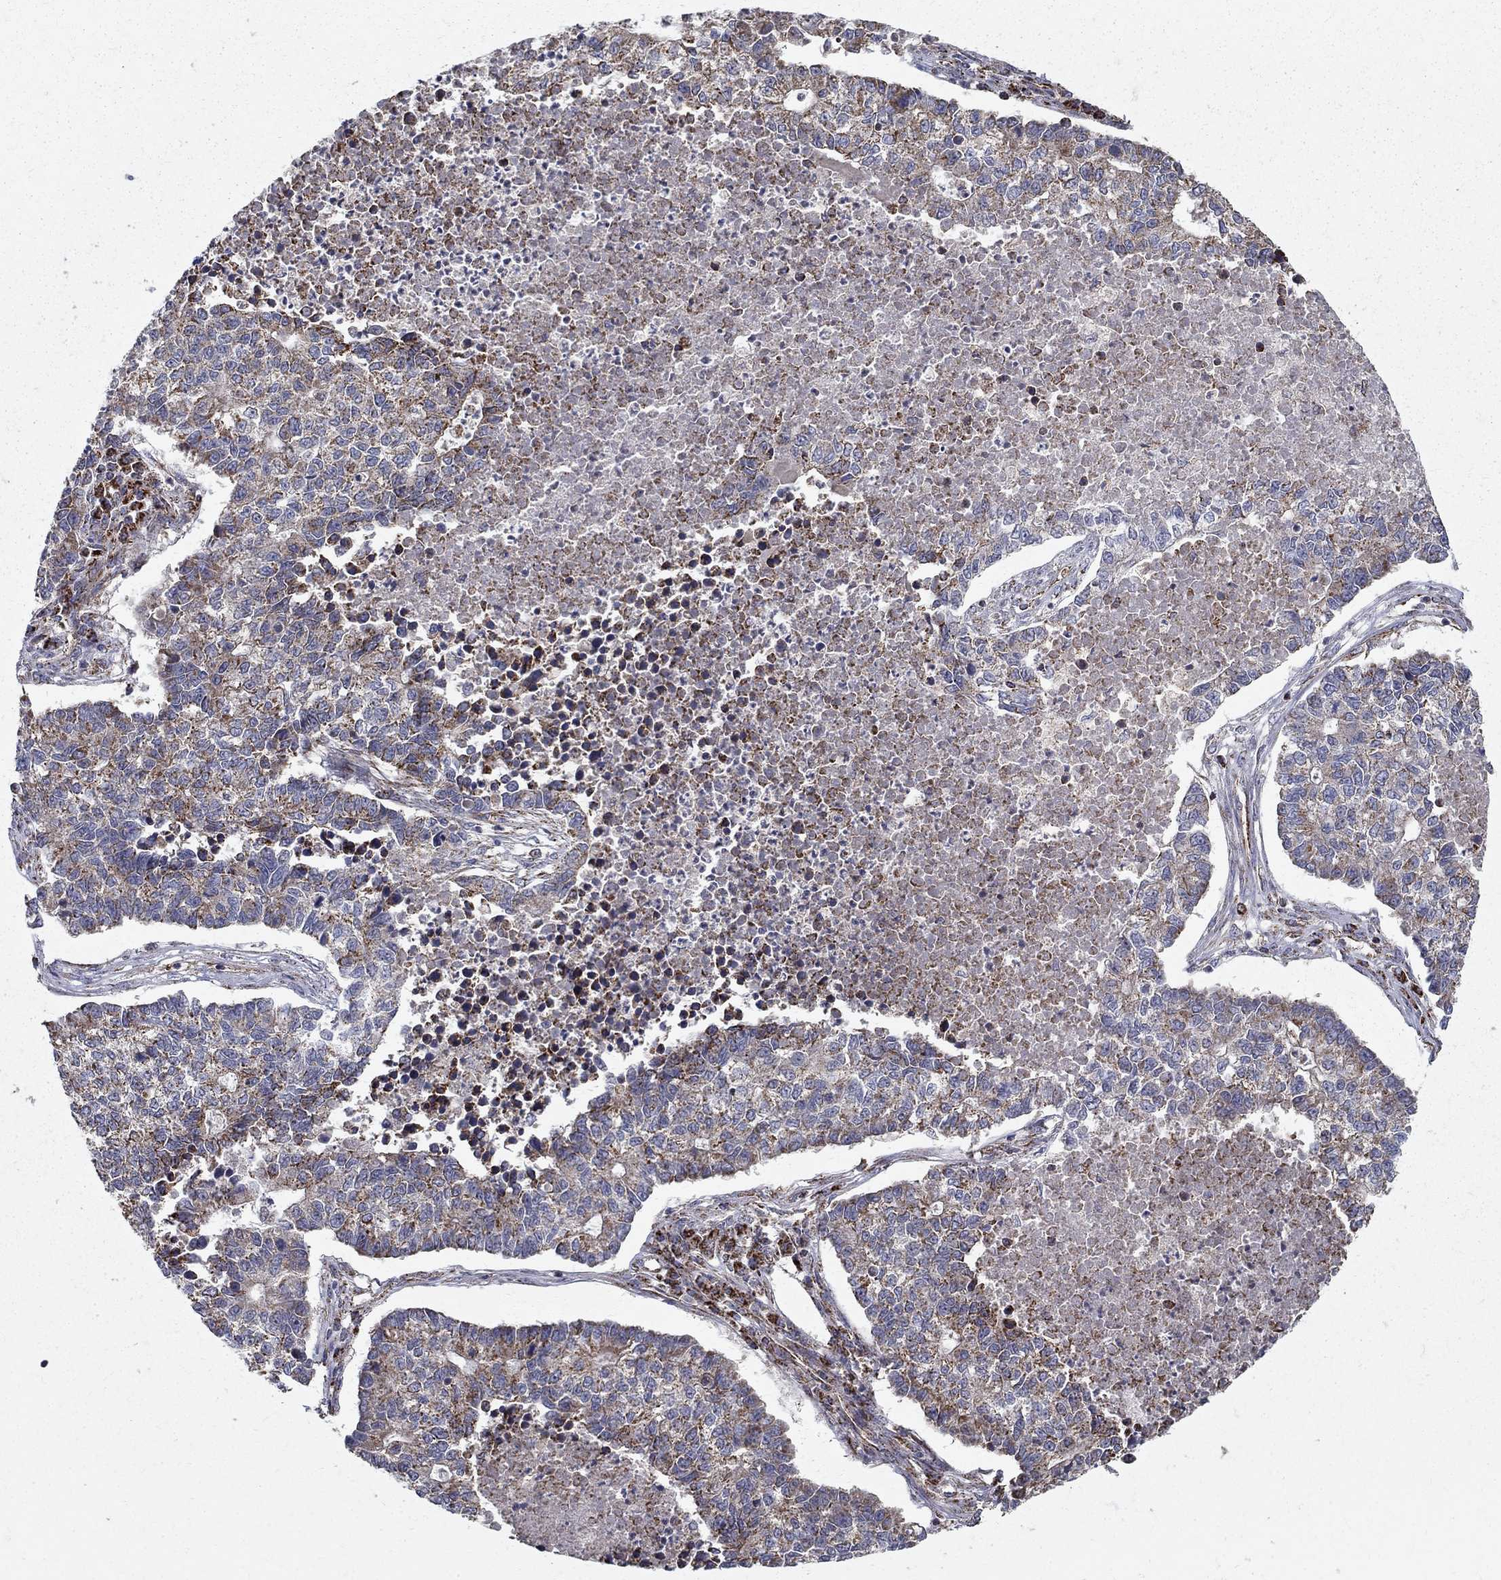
{"staining": {"intensity": "moderate", "quantity": "<25%", "location": "cytoplasmic/membranous"}, "tissue": "lung cancer", "cell_type": "Tumor cells", "image_type": "cancer", "snomed": [{"axis": "morphology", "description": "Adenocarcinoma, NOS"}, {"axis": "topography", "description": "Lung"}], "caption": "An image of human lung cancer stained for a protein displays moderate cytoplasmic/membranous brown staining in tumor cells.", "gene": "NDUFS8", "patient": {"sex": "male", "age": 57}}